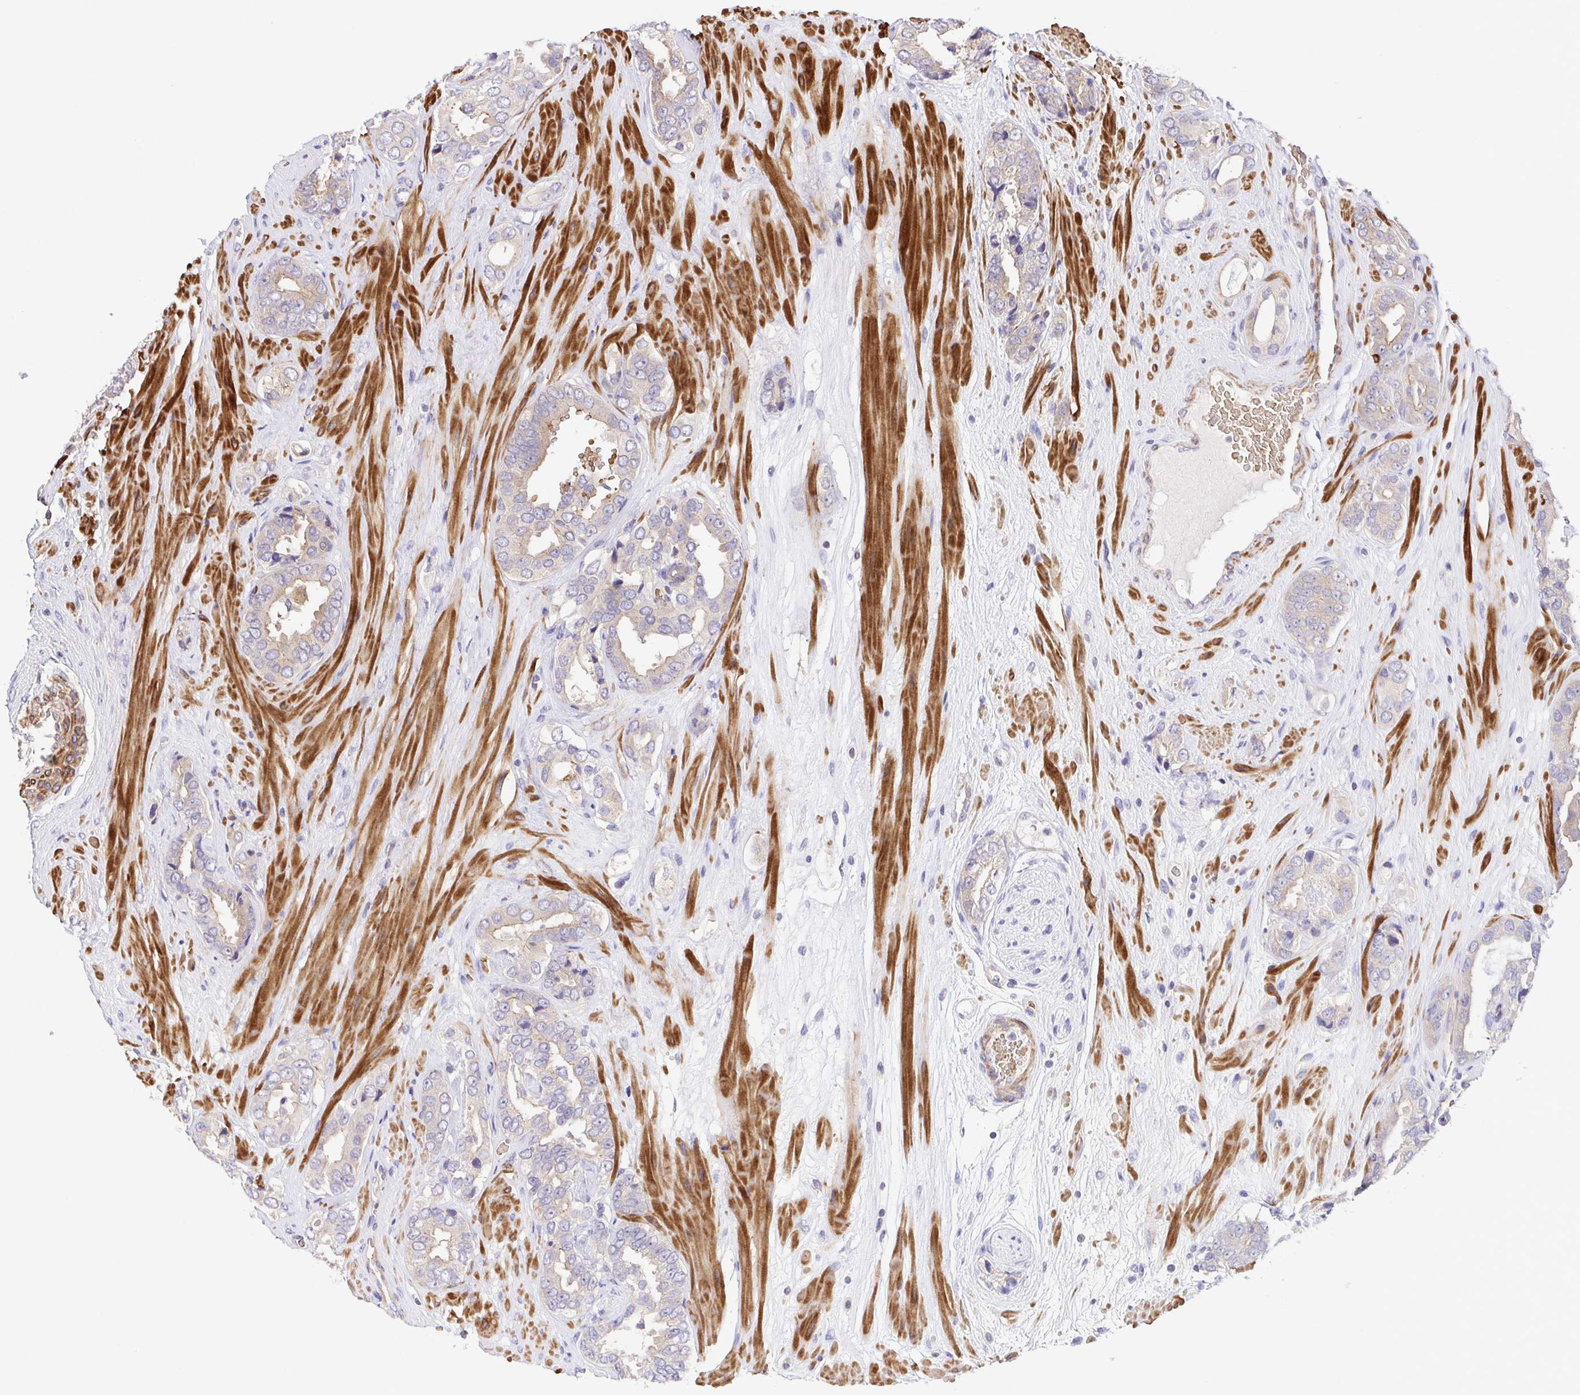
{"staining": {"intensity": "weak", "quantity": "<25%", "location": "cytoplasmic/membranous"}, "tissue": "prostate cancer", "cell_type": "Tumor cells", "image_type": "cancer", "snomed": [{"axis": "morphology", "description": "Adenocarcinoma, High grade"}, {"axis": "topography", "description": "Prostate"}], "caption": "Adenocarcinoma (high-grade) (prostate) was stained to show a protein in brown. There is no significant positivity in tumor cells.", "gene": "IDE", "patient": {"sex": "male", "age": 71}}